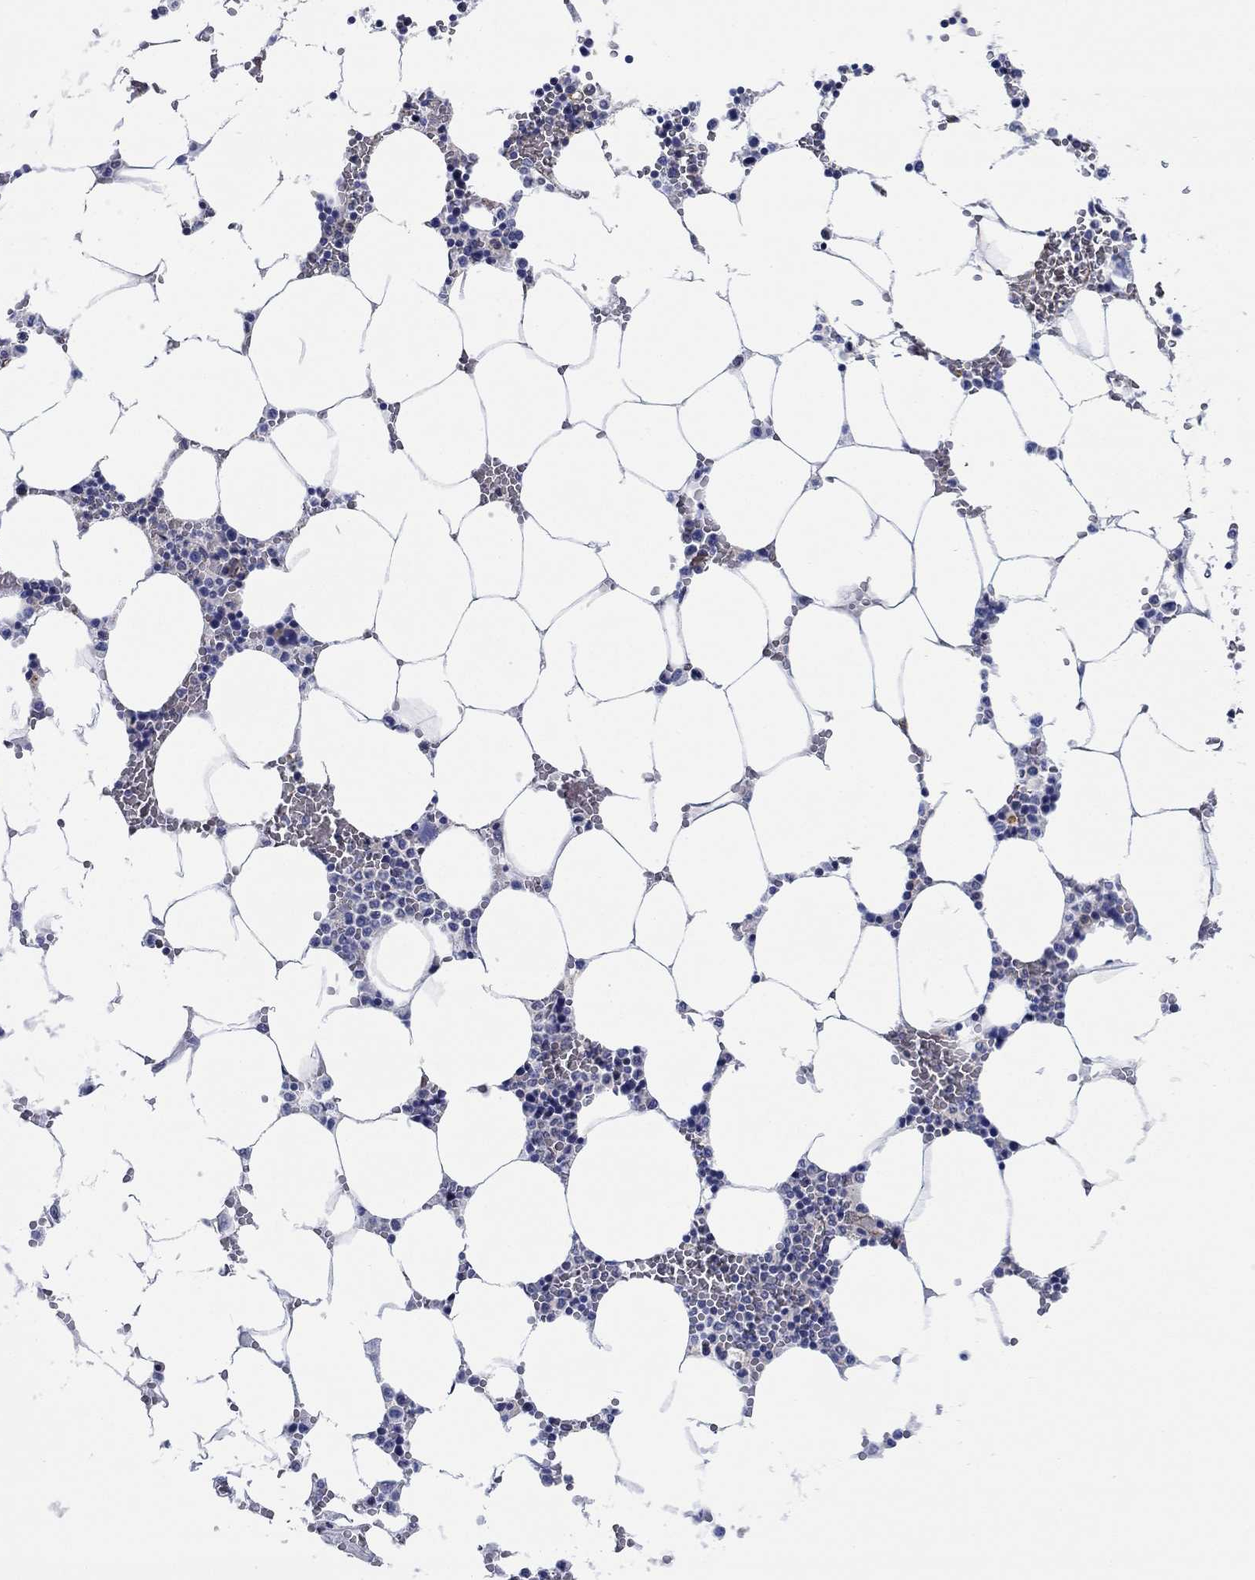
{"staining": {"intensity": "negative", "quantity": "none", "location": "none"}, "tissue": "bone marrow", "cell_type": "Hematopoietic cells", "image_type": "normal", "snomed": [{"axis": "morphology", "description": "Normal tissue, NOS"}, {"axis": "topography", "description": "Bone marrow"}], "caption": "The immunohistochemistry (IHC) histopathology image has no significant expression in hematopoietic cells of bone marrow. Brightfield microscopy of IHC stained with DAB (3,3'-diaminobenzidine) (brown) and hematoxylin (blue), captured at high magnification.", "gene": "FMN1", "patient": {"sex": "female", "age": 64}}